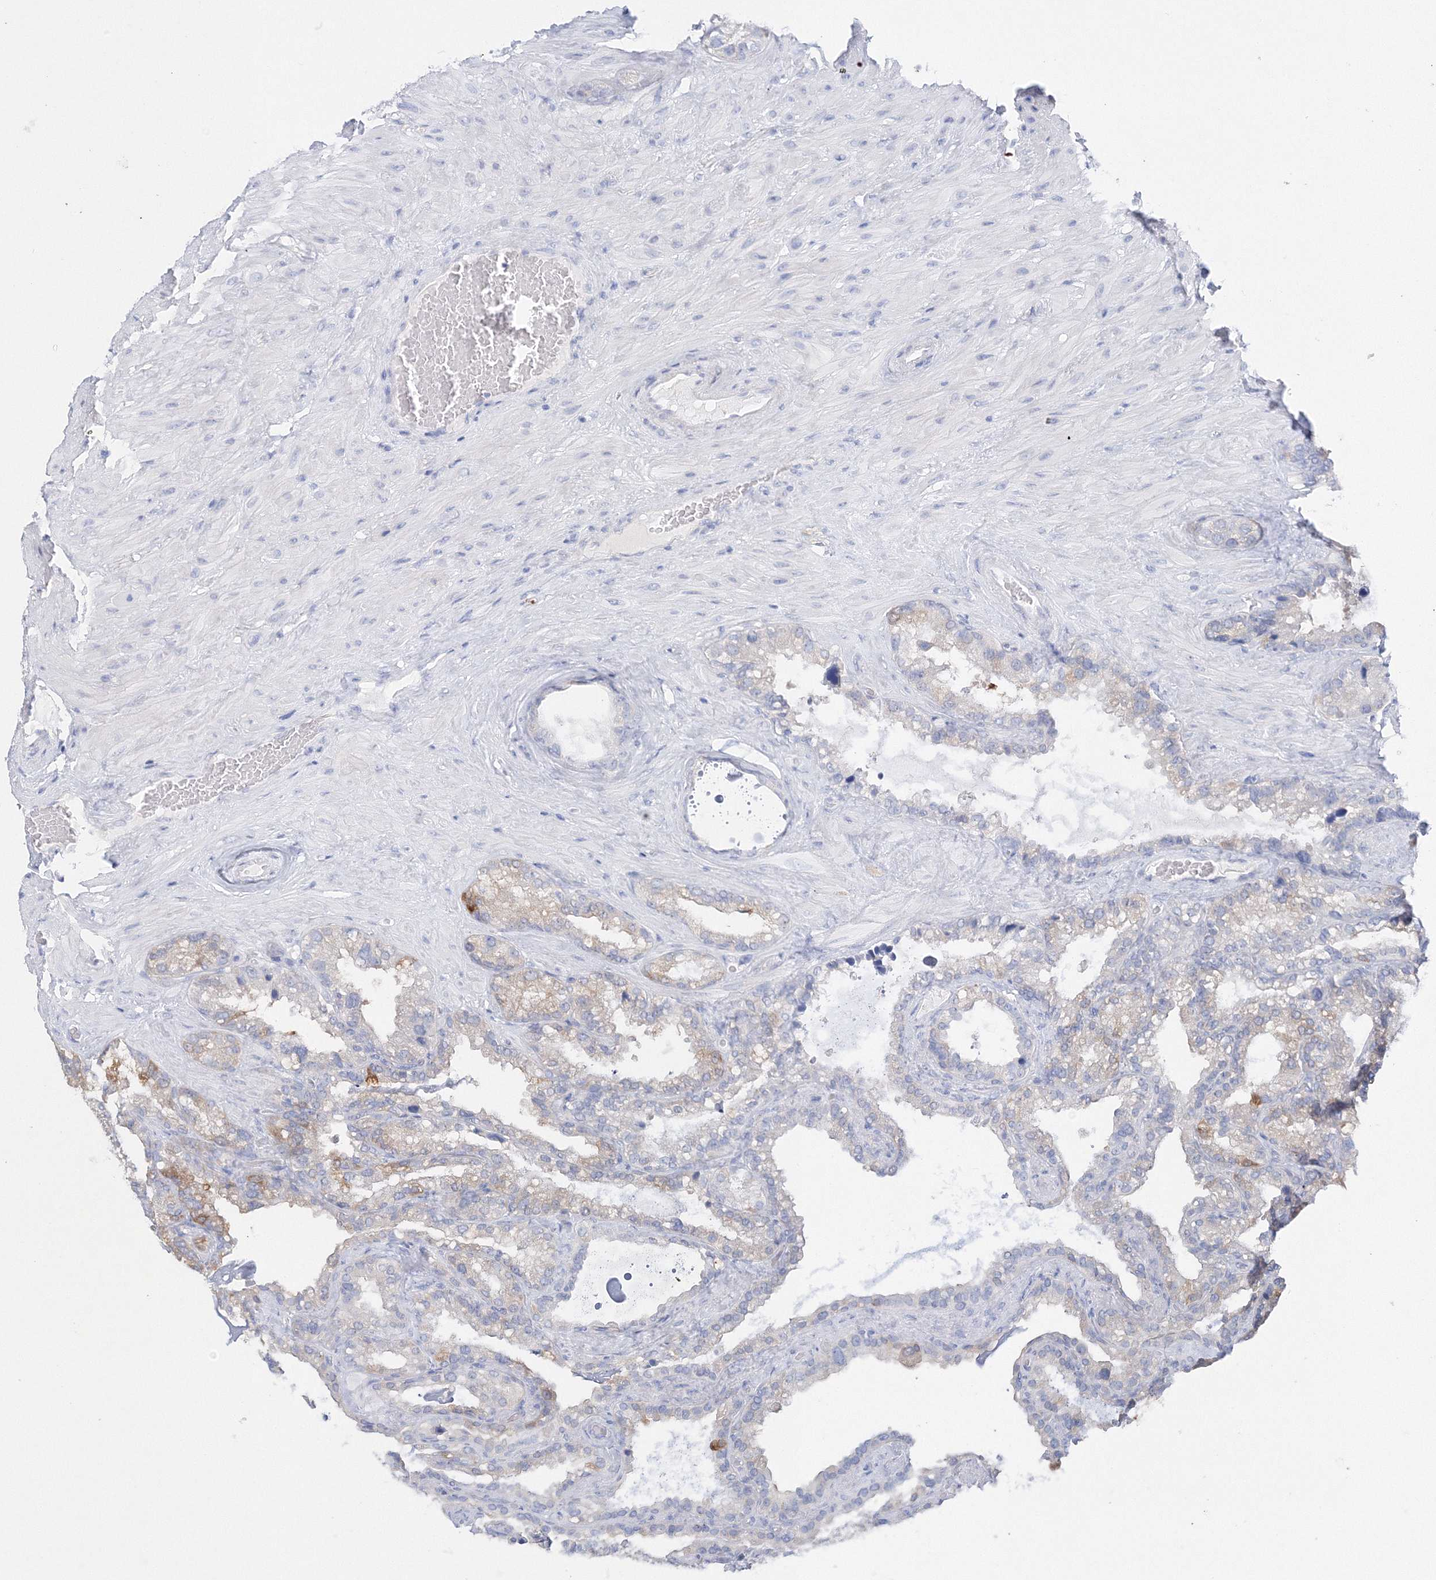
{"staining": {"intensity": "negative", "quantity": "none", "location": "none"}, "tissue": "seminal vesicle", "cell_type": "Glandular cells", "image_type": "normal", "snomed": [{"axis": "morphology", "description": "Normal tissue, NOS"}, {"axis": "topography", "description": "Prostate"}, {"axis": "topography", "description": "Seminal veicle"}], "caption": "IHC of unremarkable seminal vesicle exhibits no expression in glandular cells. (DAB (3,3'-diaminobenzidine) IHC with hematoxylin counter stain).", "gene": "HMGCS1", "patient": {"sex": "male", "age": 68}}